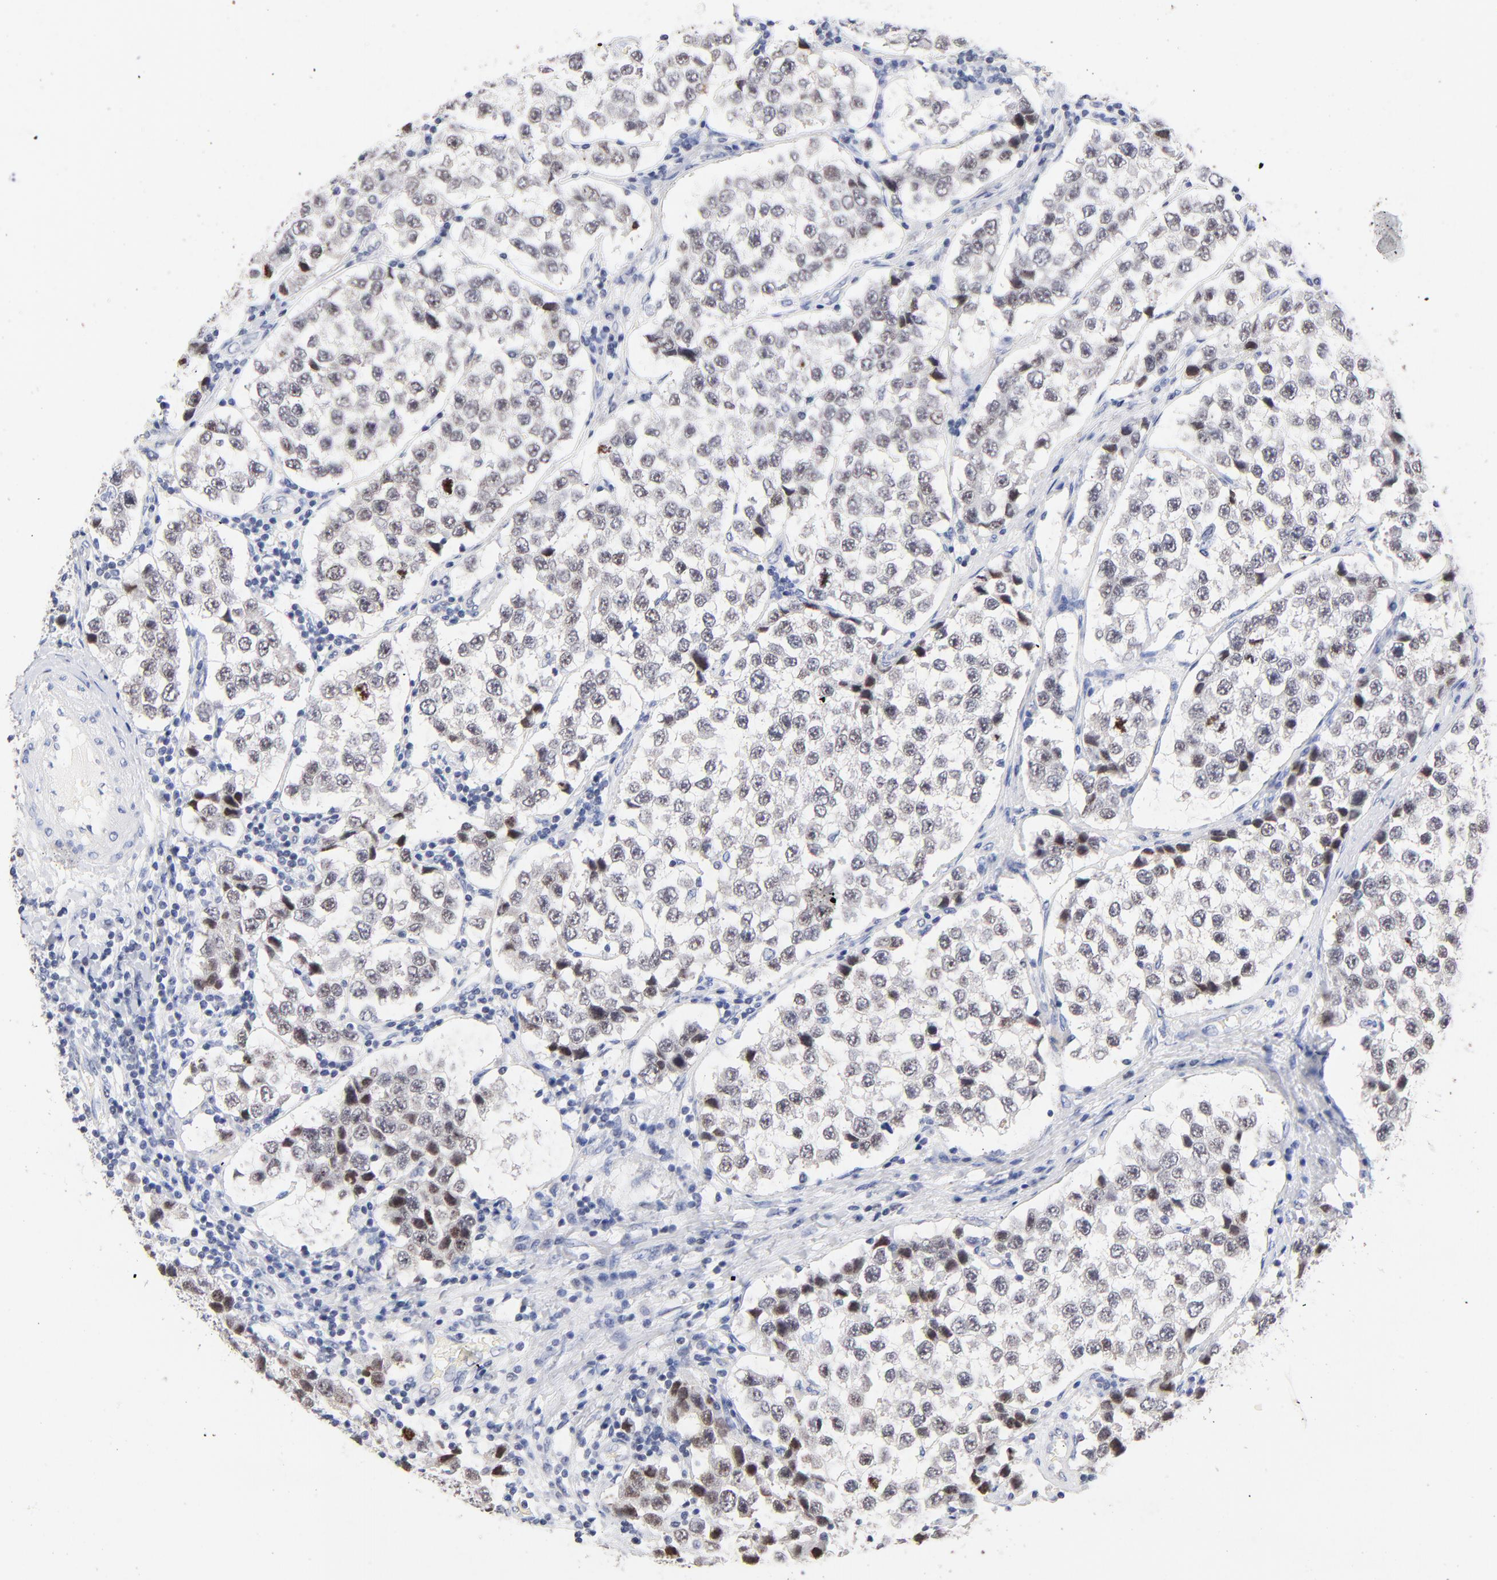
{"staining": {"intensity": "weak", "quantity": "25%-75%", "location": "nuclear"}, "tissue": "testis cancer", "cell_type": "Tumor cells", "image_type": "cancer", "snomed": [{"axis": "morphology", "description": "Seminoma, NOS"}, {"axis": "topography", "description": "Testis"}], "caption": "The photomicrograph displays immunohistochemical staining of testis cancer (seminoma). There is weak nuclear staining is appreciated in approximately 25%-75% of tumor cells.", "gene": "ORC2", "patient": {"sex": "male", "age": 39}}